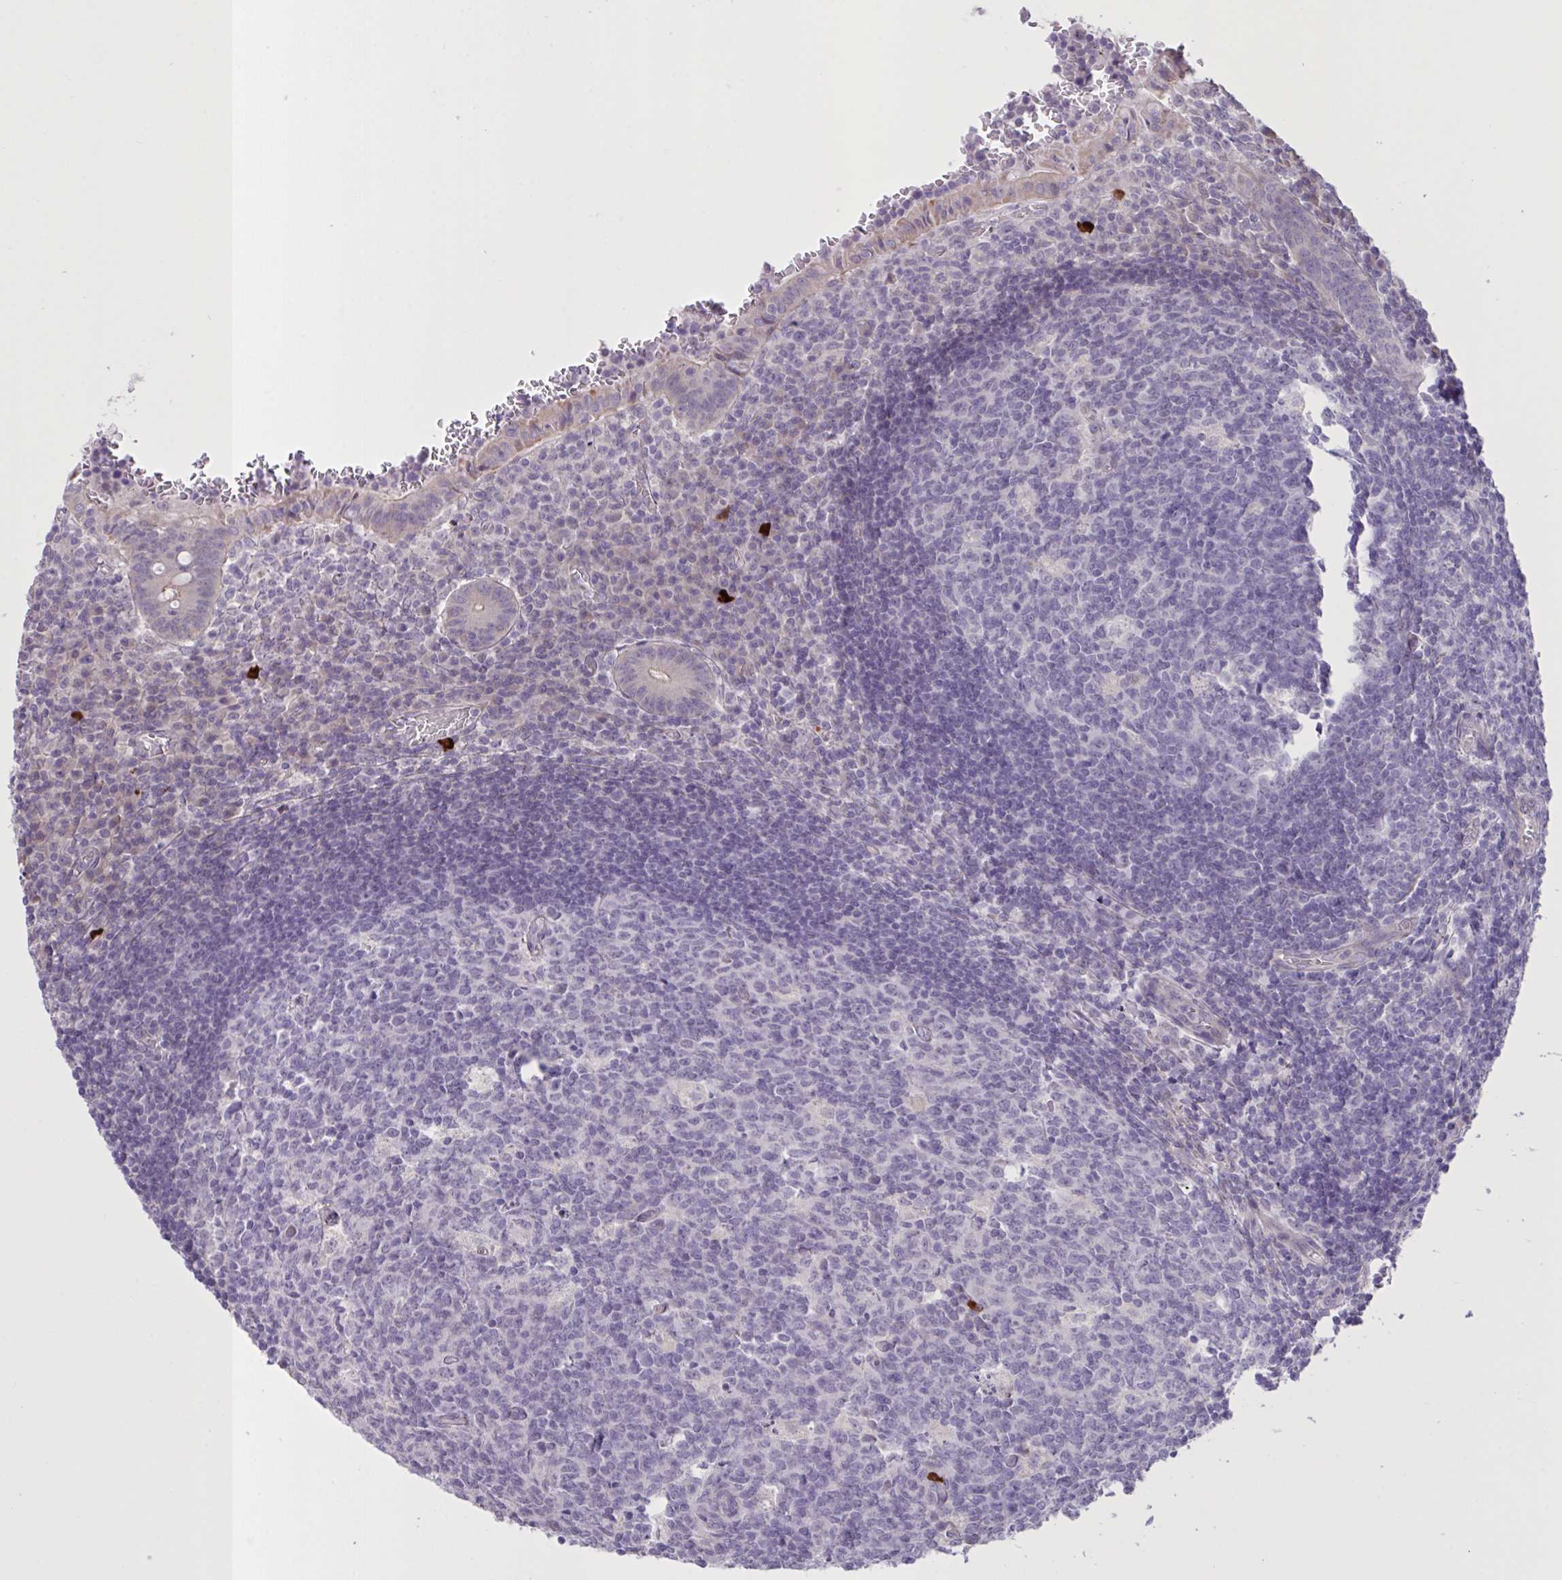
{"staining": {"intensity": "moderate", "quantity": "25%-75%", "location": "cytoplasmic/membranous"}, "tissue": "appendix", "cell_type": "Glandular cells", "image_type": "normal", "snomed": [{"axis": "morphology", "description": "Normal tissue, NOS"}, {"axis": "topography", "description": "Appendix"}], "caption": "Appendix stained for a protein shows moderate cytoplasmic/membranous positivity in glandular cells. Using DAB (3,3'-diaminobenzidine) (brown) and hematoxylin (blue) stains, captured at high magnification using brightfield microscopy.", "gene": "MRGPRX2", "patient": {"sex": "male", "age": 18}}